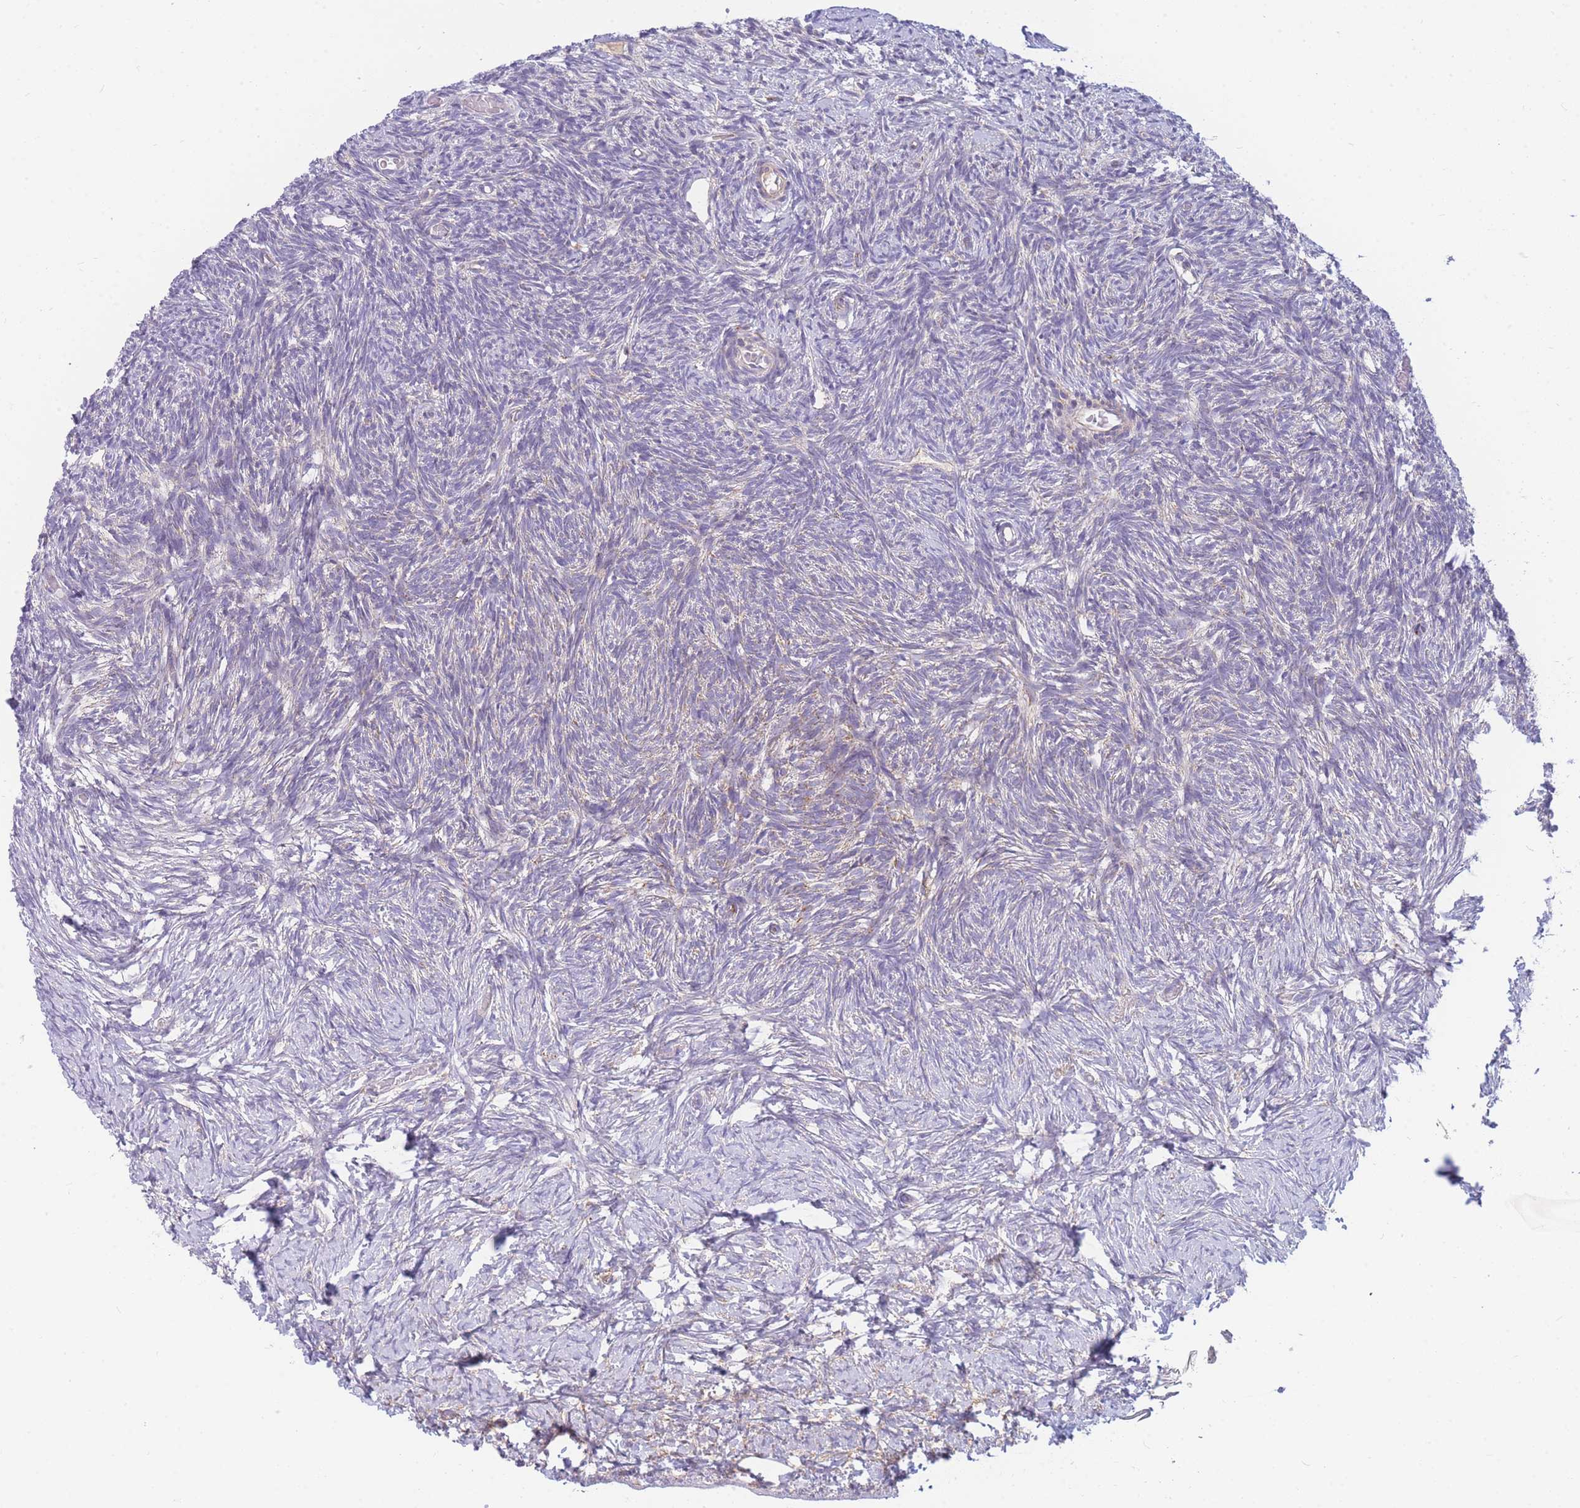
{"staining": {"intensity": "weak", "quantity": "<25%", "location": "cytoplasmic/membranous"}, "tissue": "ovary", "cell_type": "Ovarian stroma cells", "image_type": "normal", "snomed": [{"axis": "morphology", "description": "Normal tissue, NOS"}, {"axis": "topography", "description": "Ovary"}], "caption": "The image reveals no staining of ovarian stroma cells in normal ovary. Brightfield microscopy of immunohistochemistry (IHC) stained with DAB (3,3'-diaminobenzidine) (brown) and hematoxylin (blue), captured at high magnification.", "gene": "MRPS11", "patient": {"sex": "female", "age": 39}}